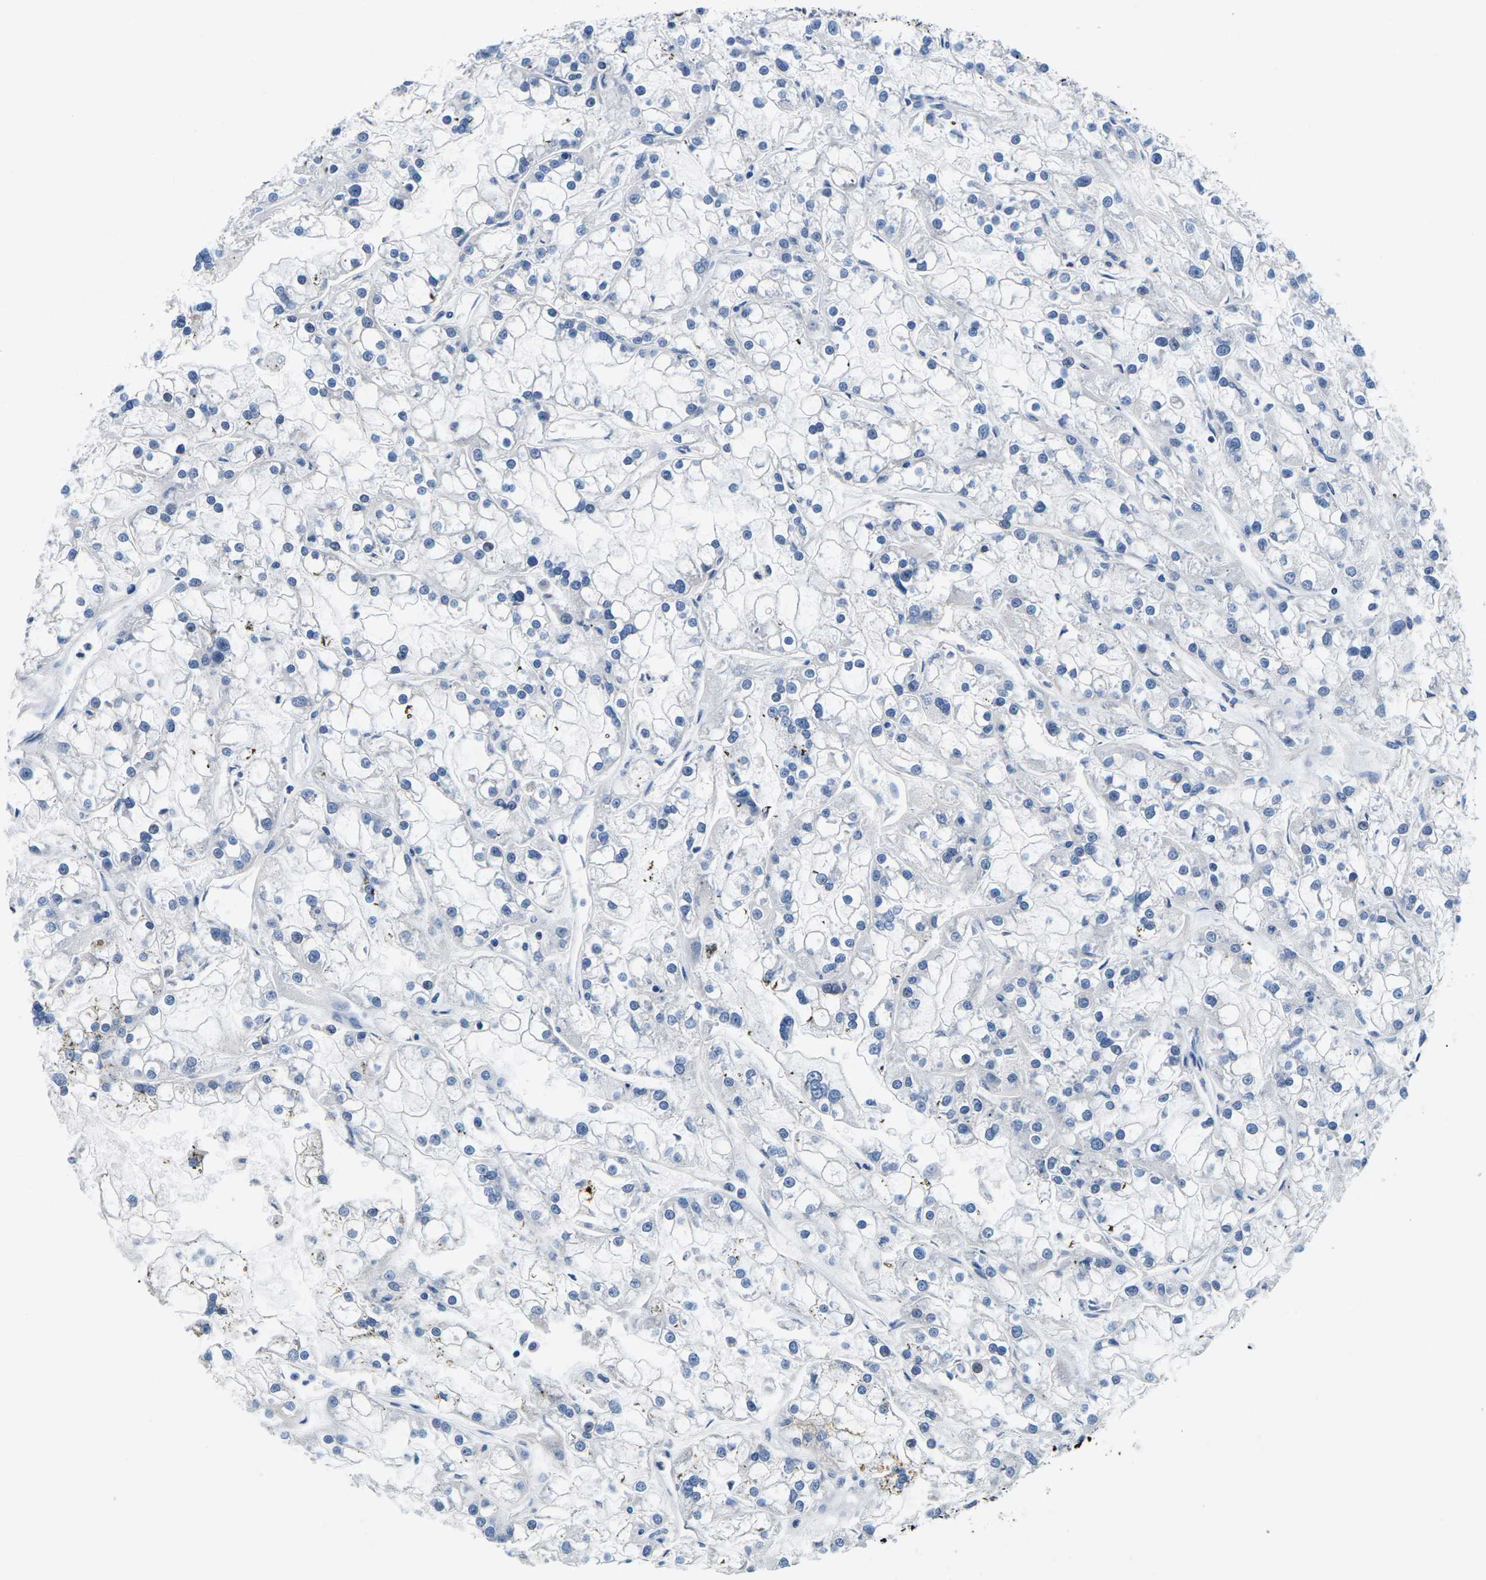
{"staining": {"intensity": "negative", "quantity": "none", "location": "none"}, "tissue": "renal cancer", "cell_type": "Tumor cells", "image_type": "cancer", "snomed": [{"axis": "morphology", "description": "Adenocarcinoma, NOS"}, {"axis": "topography", "description": "Kidney"}], "caption": "The immunohistochemistry (IHC) photomicrograph has no significant staining in tumor cells of adenocarcinoma (renal) tissue. (Brightfield microscopy of DAB IHC at high magnification).", "gene": "TSPAN2", "patient": {"sex": "female", "age": 52}}